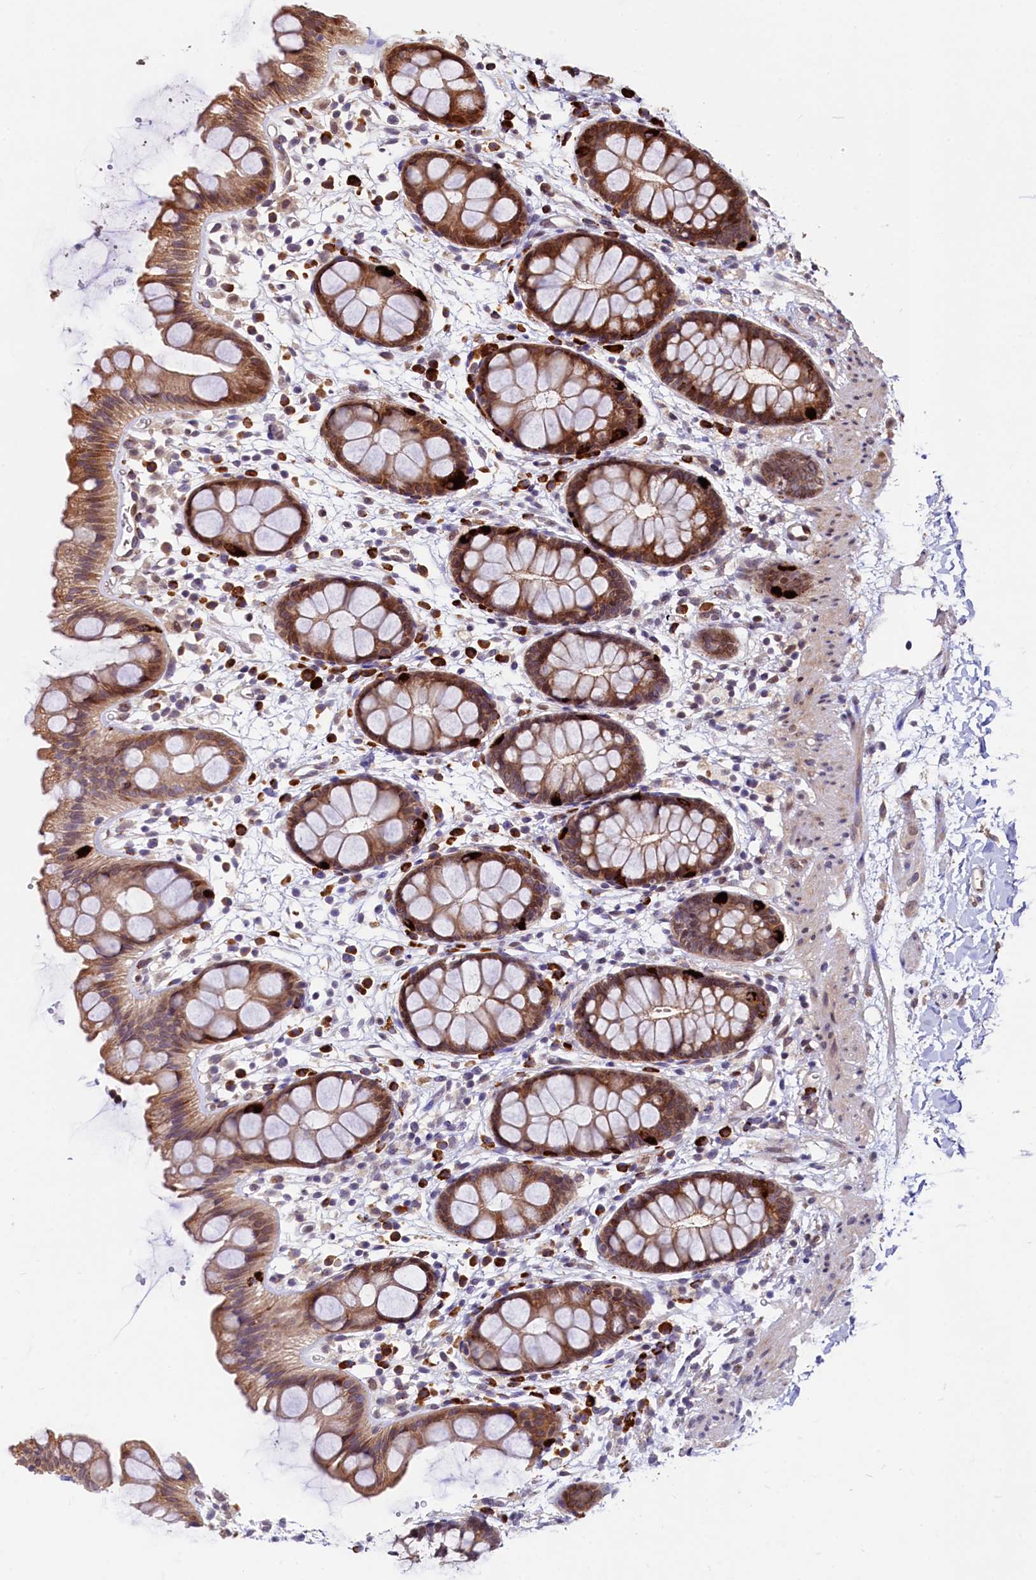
{"staining": {"intensity": "moderate", "quantity": ">75%", "location": "cytoplasmic/membranous"}, "tissue": "rectum", "cell_type": "Glandular cells", "image_type": "normal", "snomed": [{"axis": "morphology", "description": "Normal tissue, NOS"}, {"axis": "topography", "description": "Rectum"}], "caption": "An image of human rectum stained for a protein shows moderate cytoplasmic/membranous brown staining in glandular cells. The protein of interest is stained brown, and the nuclei are stained in blue (DAB (3,3'-diaminobenzidine) IHC with brightfield microscopy, high magnification).", "gene": "C5orf15", "patient": {"sex": "female", "age": 65}}